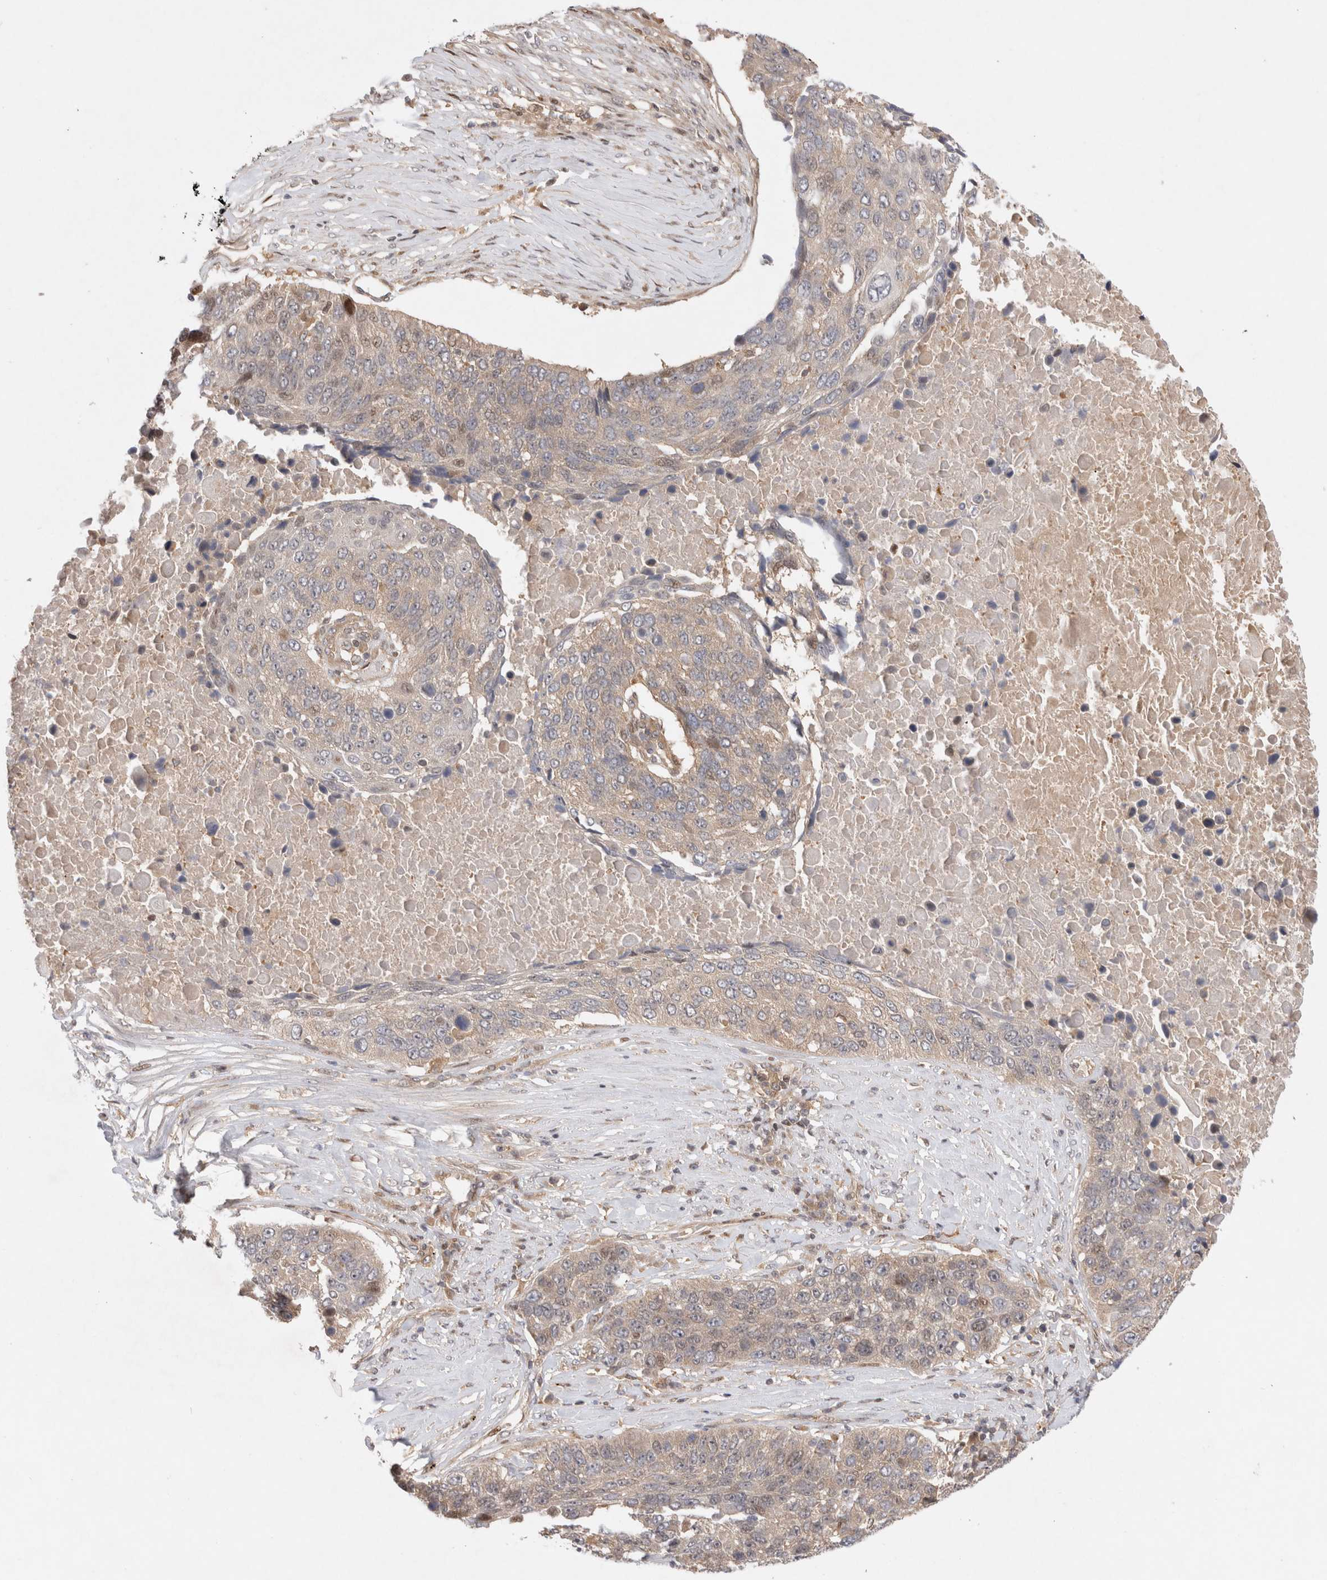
{"staining": {"intensity": "weak", "quantity": "<25%", "location": "cytoplasmic/membranous"}, "tissue": "lung cancer", "cell_type": "Tumor cells", "image_type": "cancer", "snomed": [{"axis": "morphology", "description": "Squamous cell carcinoma, NOS"}, {"axis": "topography", "description": "Lung"}], "caption": "This is a image of IHC staining of lung cancer (squamous cell carcinoma), which shows no positivity in tumor cells. (DAB (3,3'-diaminobenzidine) IHC with hematoxylin counter stain).", "gene": "HTT", "patient": {"sex": "male", "age": 66}}